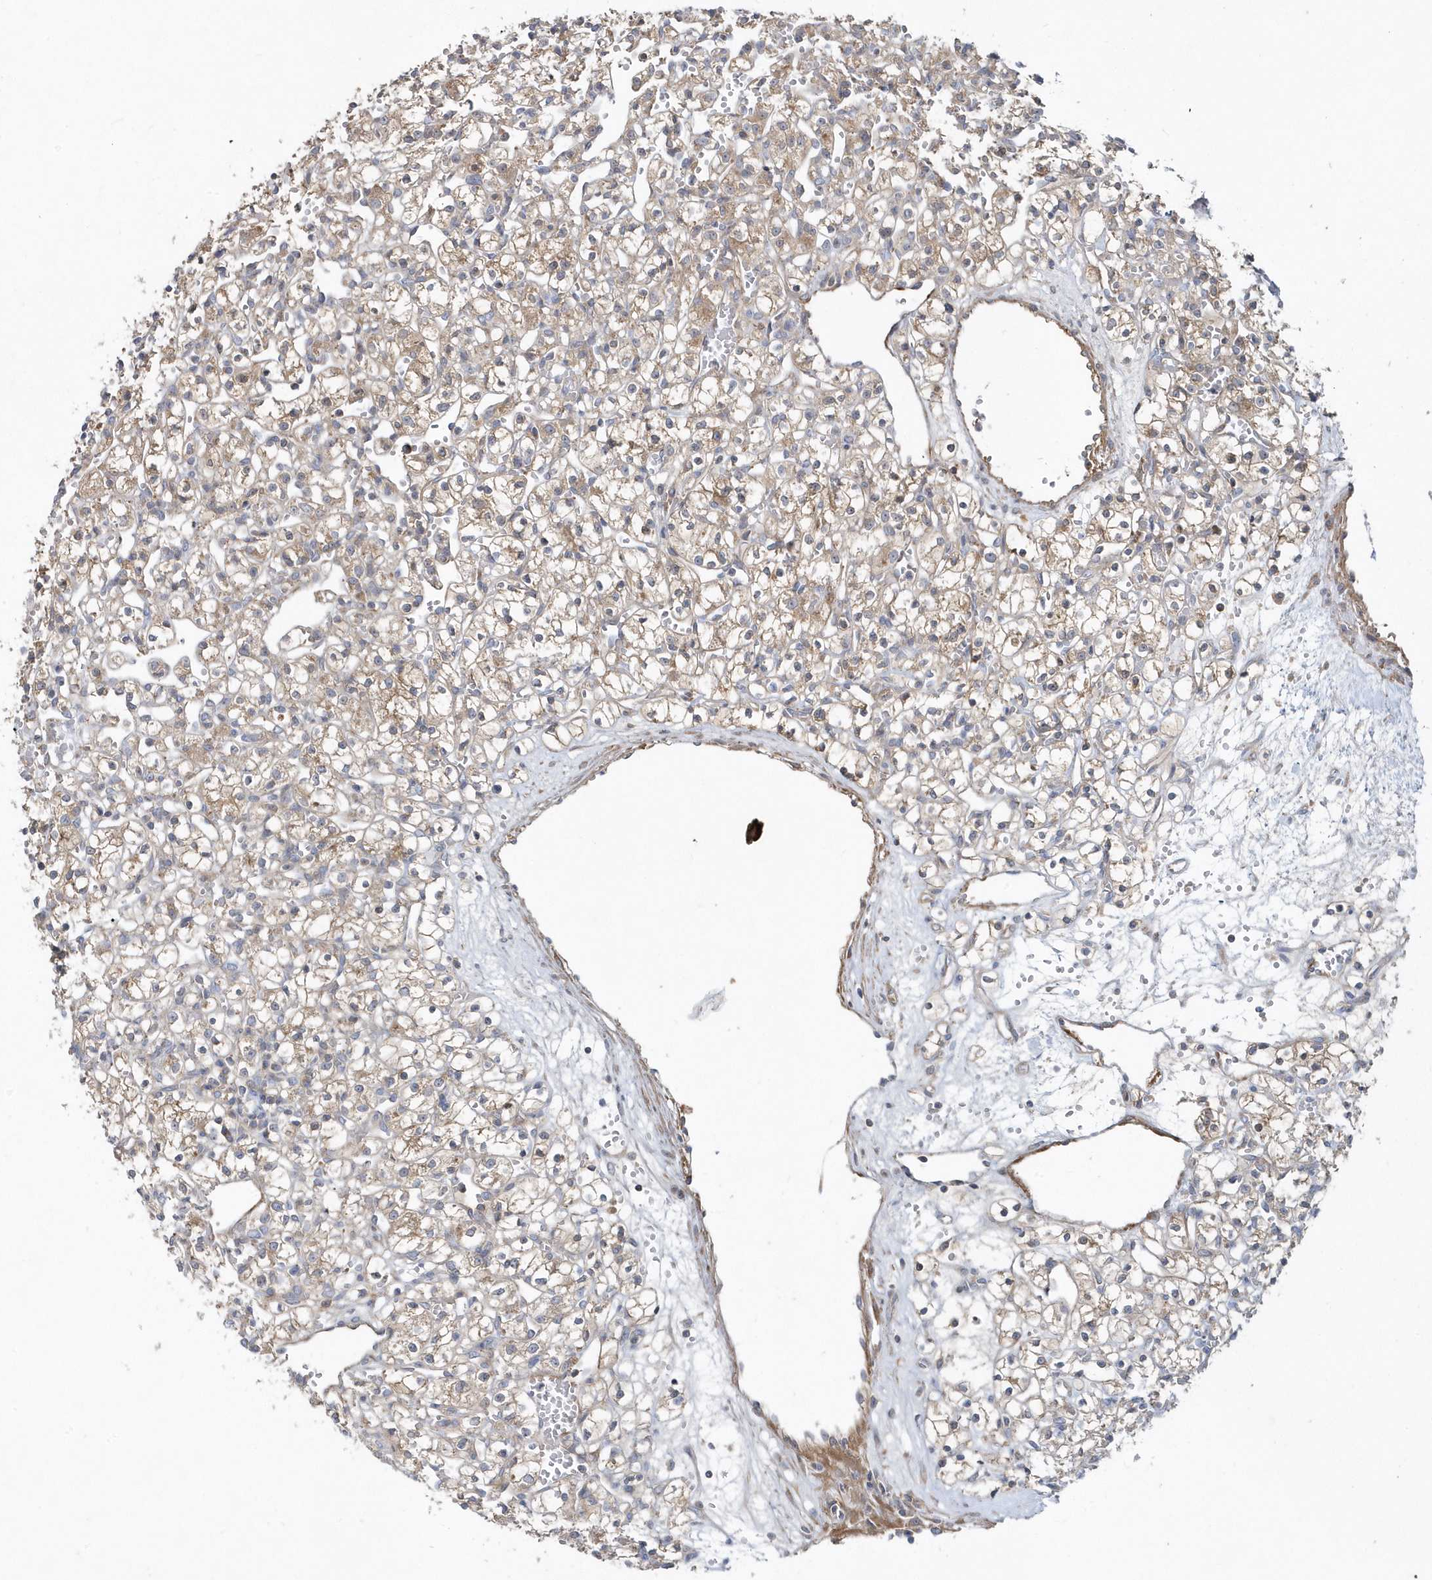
{"staining": {"intensity": "moderate", "quantity": "25%-75%", "location": "cytoplasmic/membranous"}, "tissue": "renal cancer", "cell_type": "Tumor cells", "image_type": "cancer", "snomed": [{"axis": "morphology", "description": "Adenocarcinoma, NOS"}, {"axis": "topography", "description": "Kidney"}], "caption": "IHC of human renal adenocarcinoma displays medium levels of moderate cytoplasmic/membranous positivity in approximately 25%-75% of tumor cells.", "gene": "LEXM", "patient": {"sex": "female", "age": 59}}